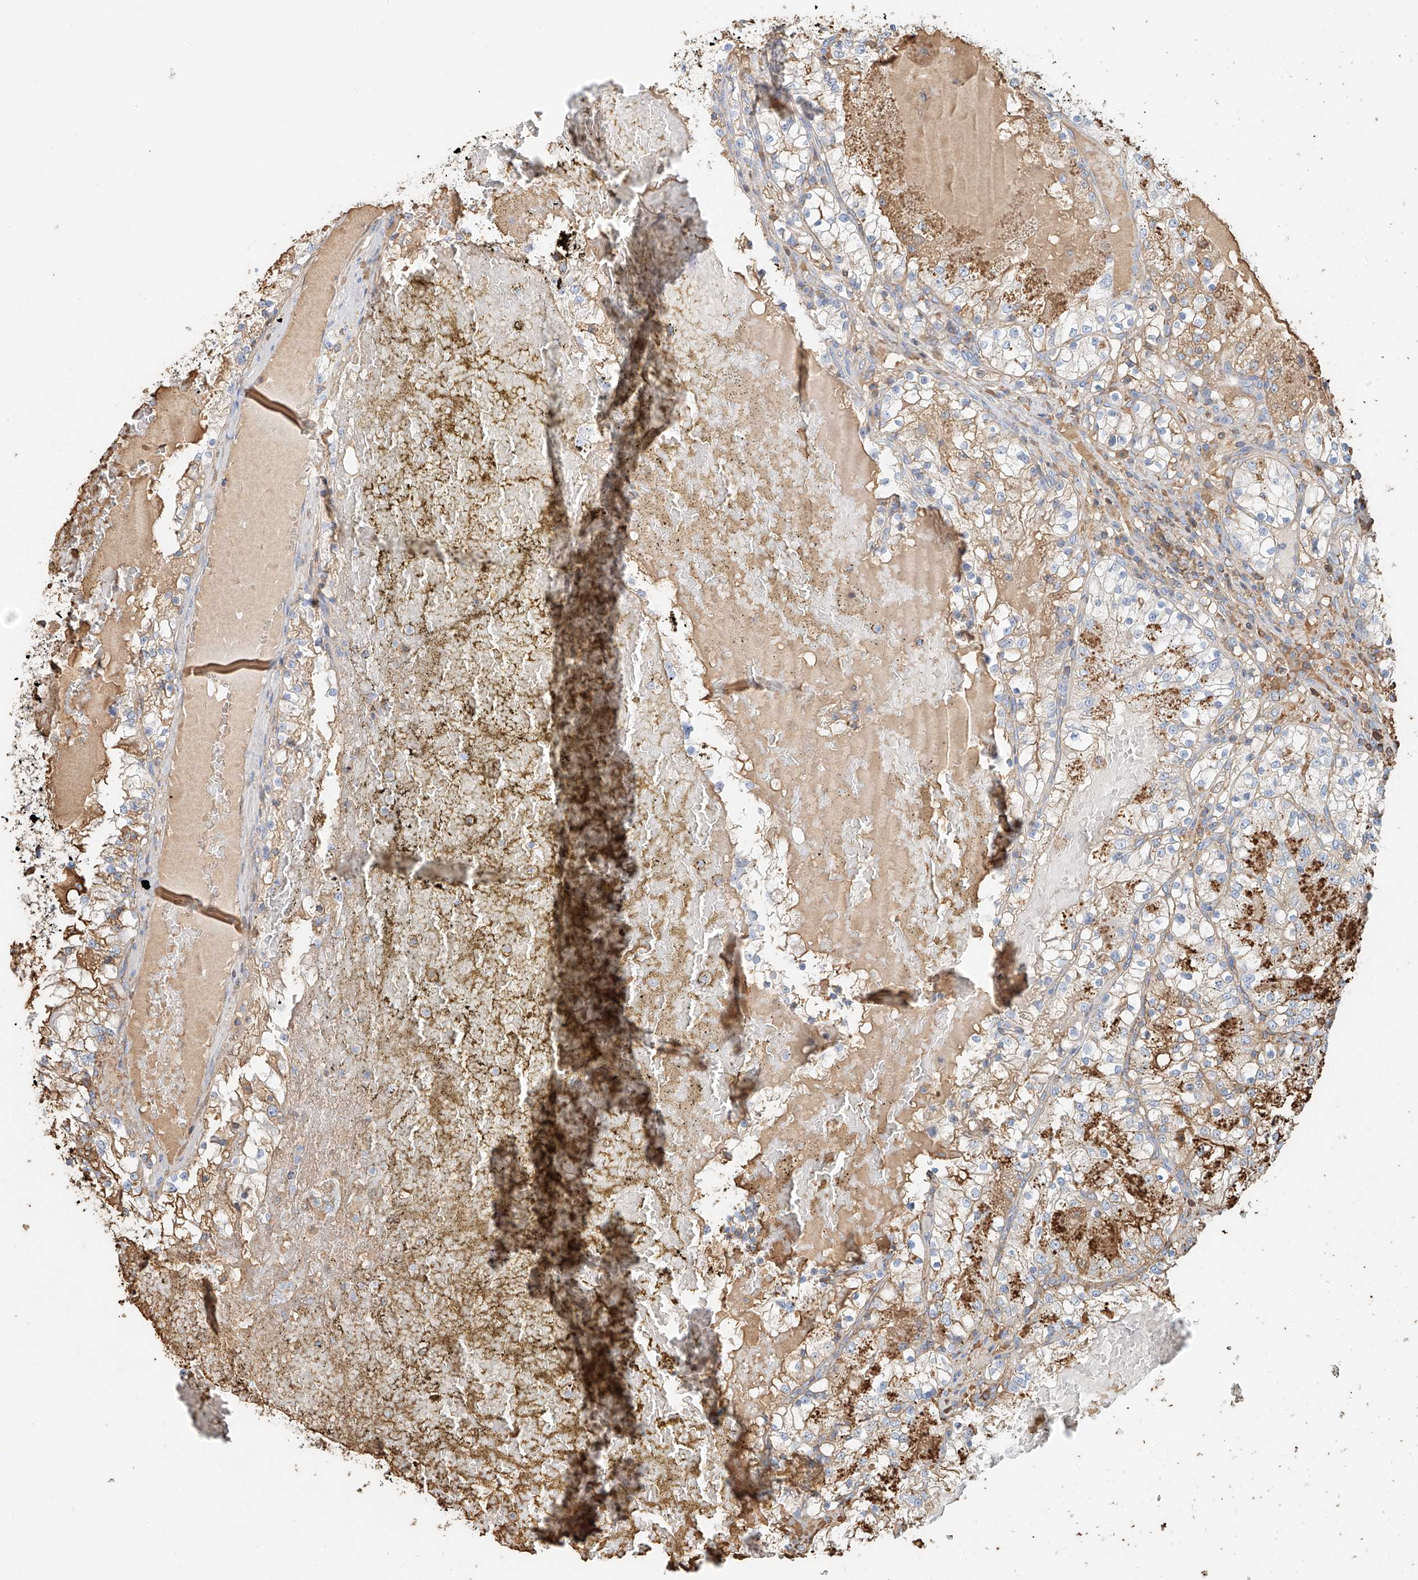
{"staining": {"intensity": "moderate", "quantity": "25%-75%", "location": "cytoplasmic/membranous"}, "tissue": "renal cancer", "cell_type": "Tumor cells", "image_type": "cancer", "snomed": [{"axis": "morphology", "description": "Normal tissue, NOS"}, {"axis": "morphology", "description": "Adenocarcinoma, NOS"}, {"axis": "topography", "description": "Kidney"}], "caption": "Renal adenocarcinoma stained for a protein shows moderate cytoplasmic/membranous positivity in tumor cells. Using DAB (brown) and hematoxylin (blue) stains, captured at high magnification using brightfield microscopy.", "gene": "ZFP30", "patient": {"sex": "male", "age": 68}}